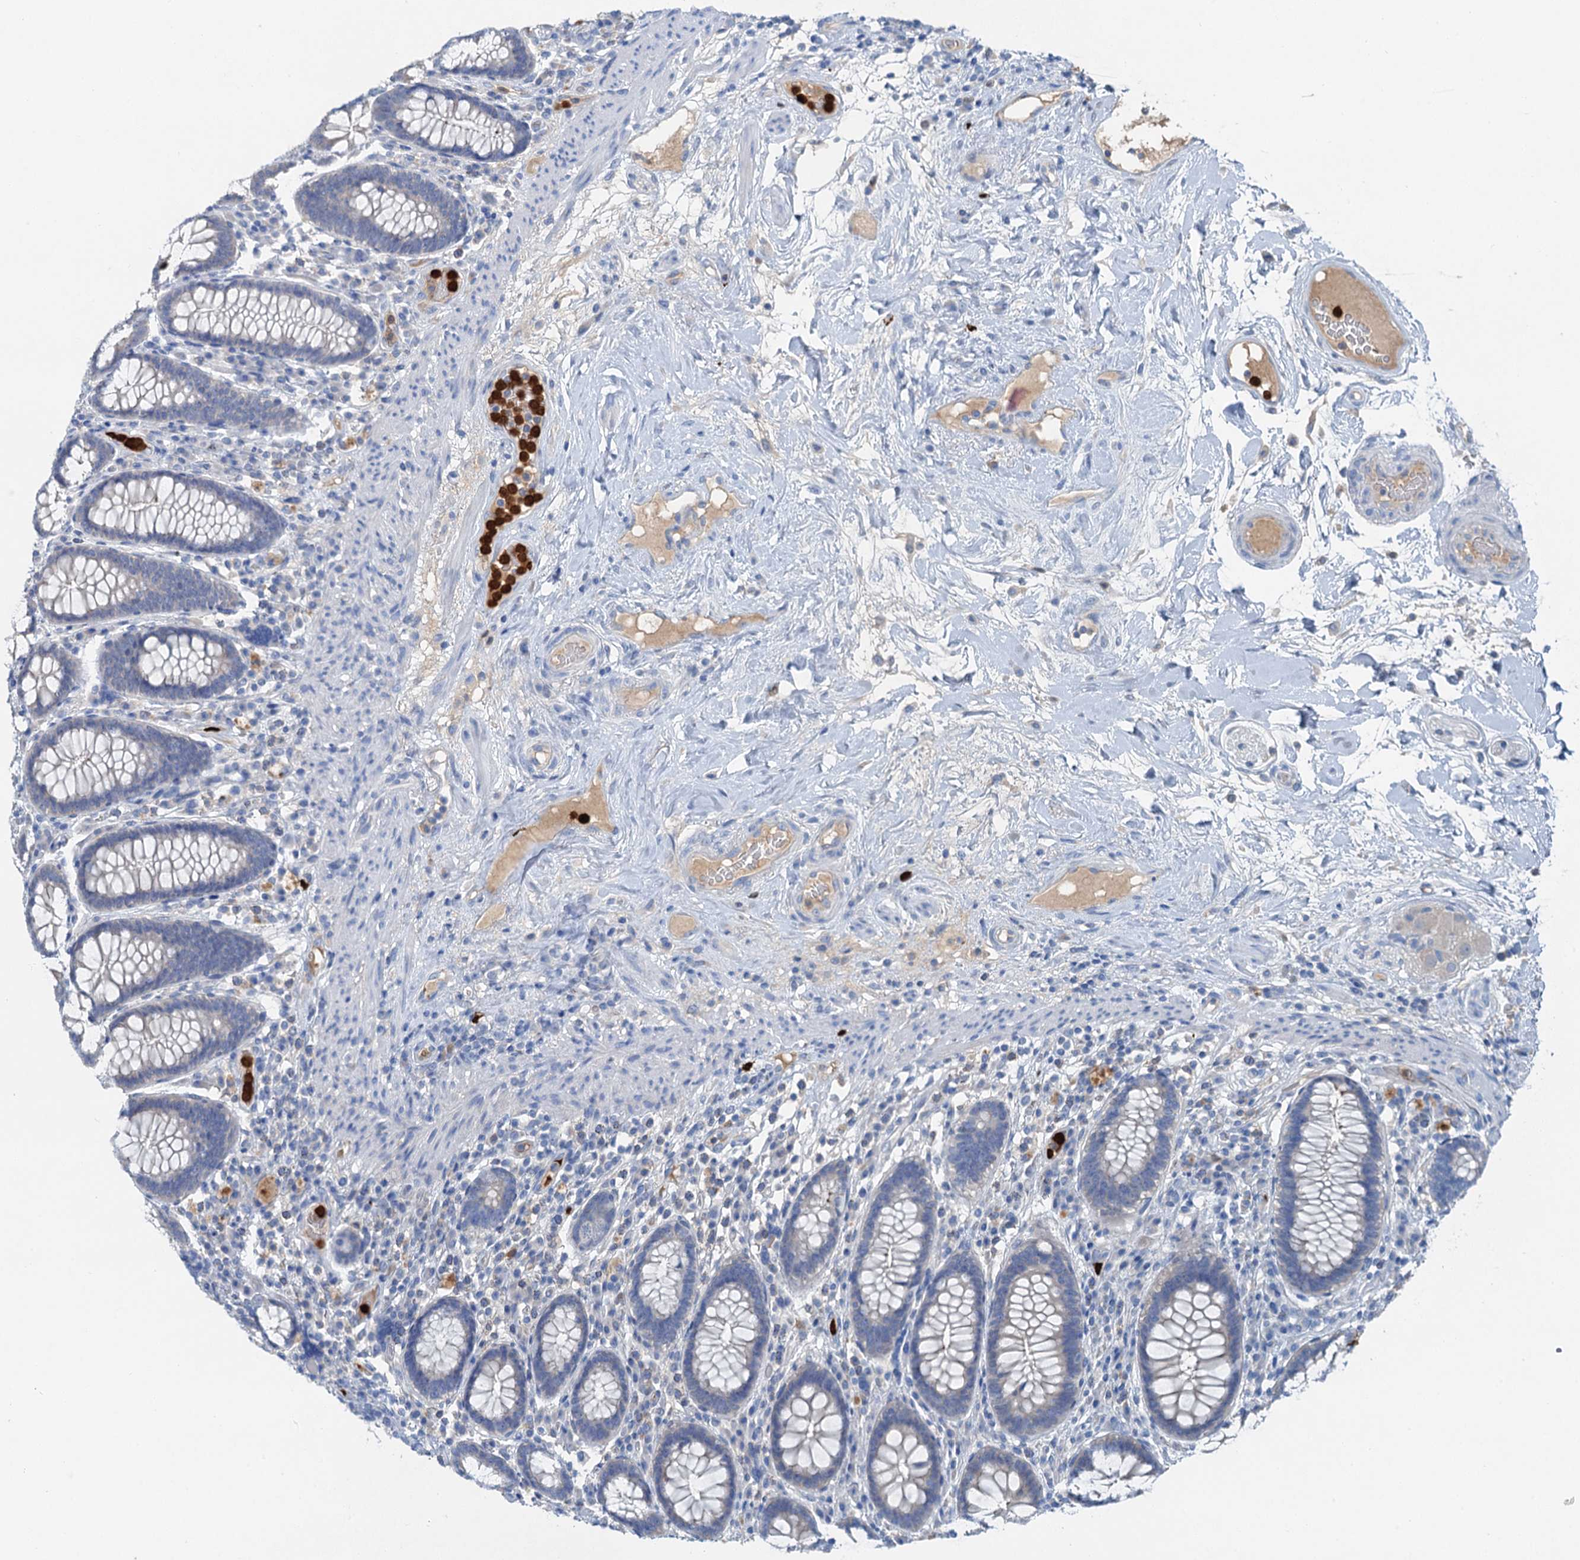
{"staining": {"intensity": "negative", "quantity": "none", "location": "none"}, "tissue": "colon", "cell_type": "Endothelial cells", "image_type": "normal", "snomed": [{"axis": "morphology", "description": "Normal tissue, NOS"}, {"axis": "topography", "description": "Colon"}], "caption": "DAB (3,3'-diaminobenzidine) immunohistochemical staining of benign human colon demonstrates no significant expression in endothelial cells.", "gene": "OTOA", "patient": {"sex": "female", "age": 79}}